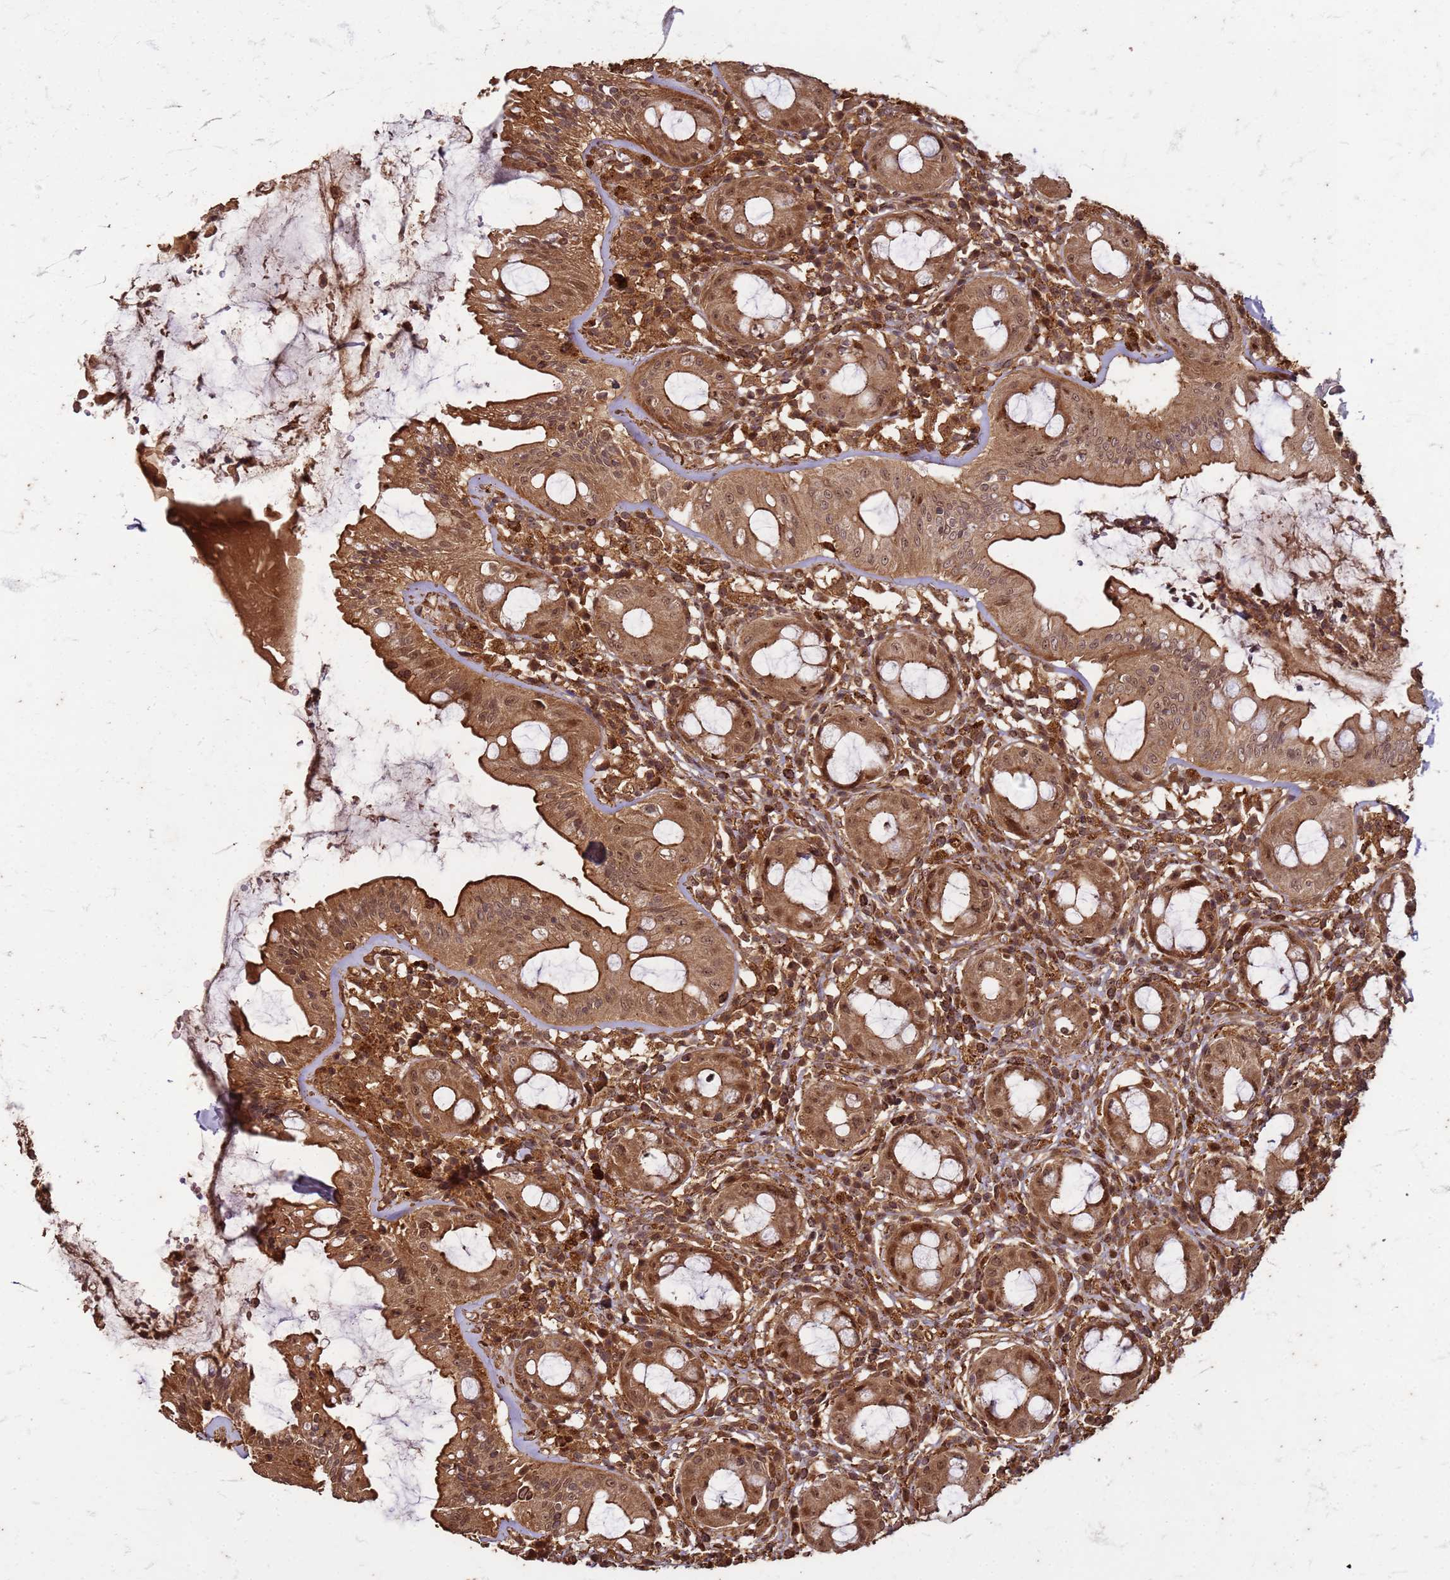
{"staining": {"intensity": "strong", "quantity": ">75%", "location": "cytoplasmic/membranous,nuclear"}, "tissue": "rectum", "cell_type": "Glandular cells", "image_type": "normal", "snomed": [{"axis": "morphology", "description": "Normal tissue, NOS"}, {"axis": "topography", "description": "Rectum"}], "caption": "IHC staining of benign rectum, which shows high levels of strong cytoplasmic/membranous,nuclear positivity in about >75% of glandular cells indicating strong cytoplasmic/membranous,nuclear protein positivity. The staining was performed using DAB (3,3'-diaminobenzidine) (brown) for protein detection and nuclei were counterstained in hematoxylin (blue).", "gene": "KIF26A", "patient": {"sex": "female", "age": 57}}